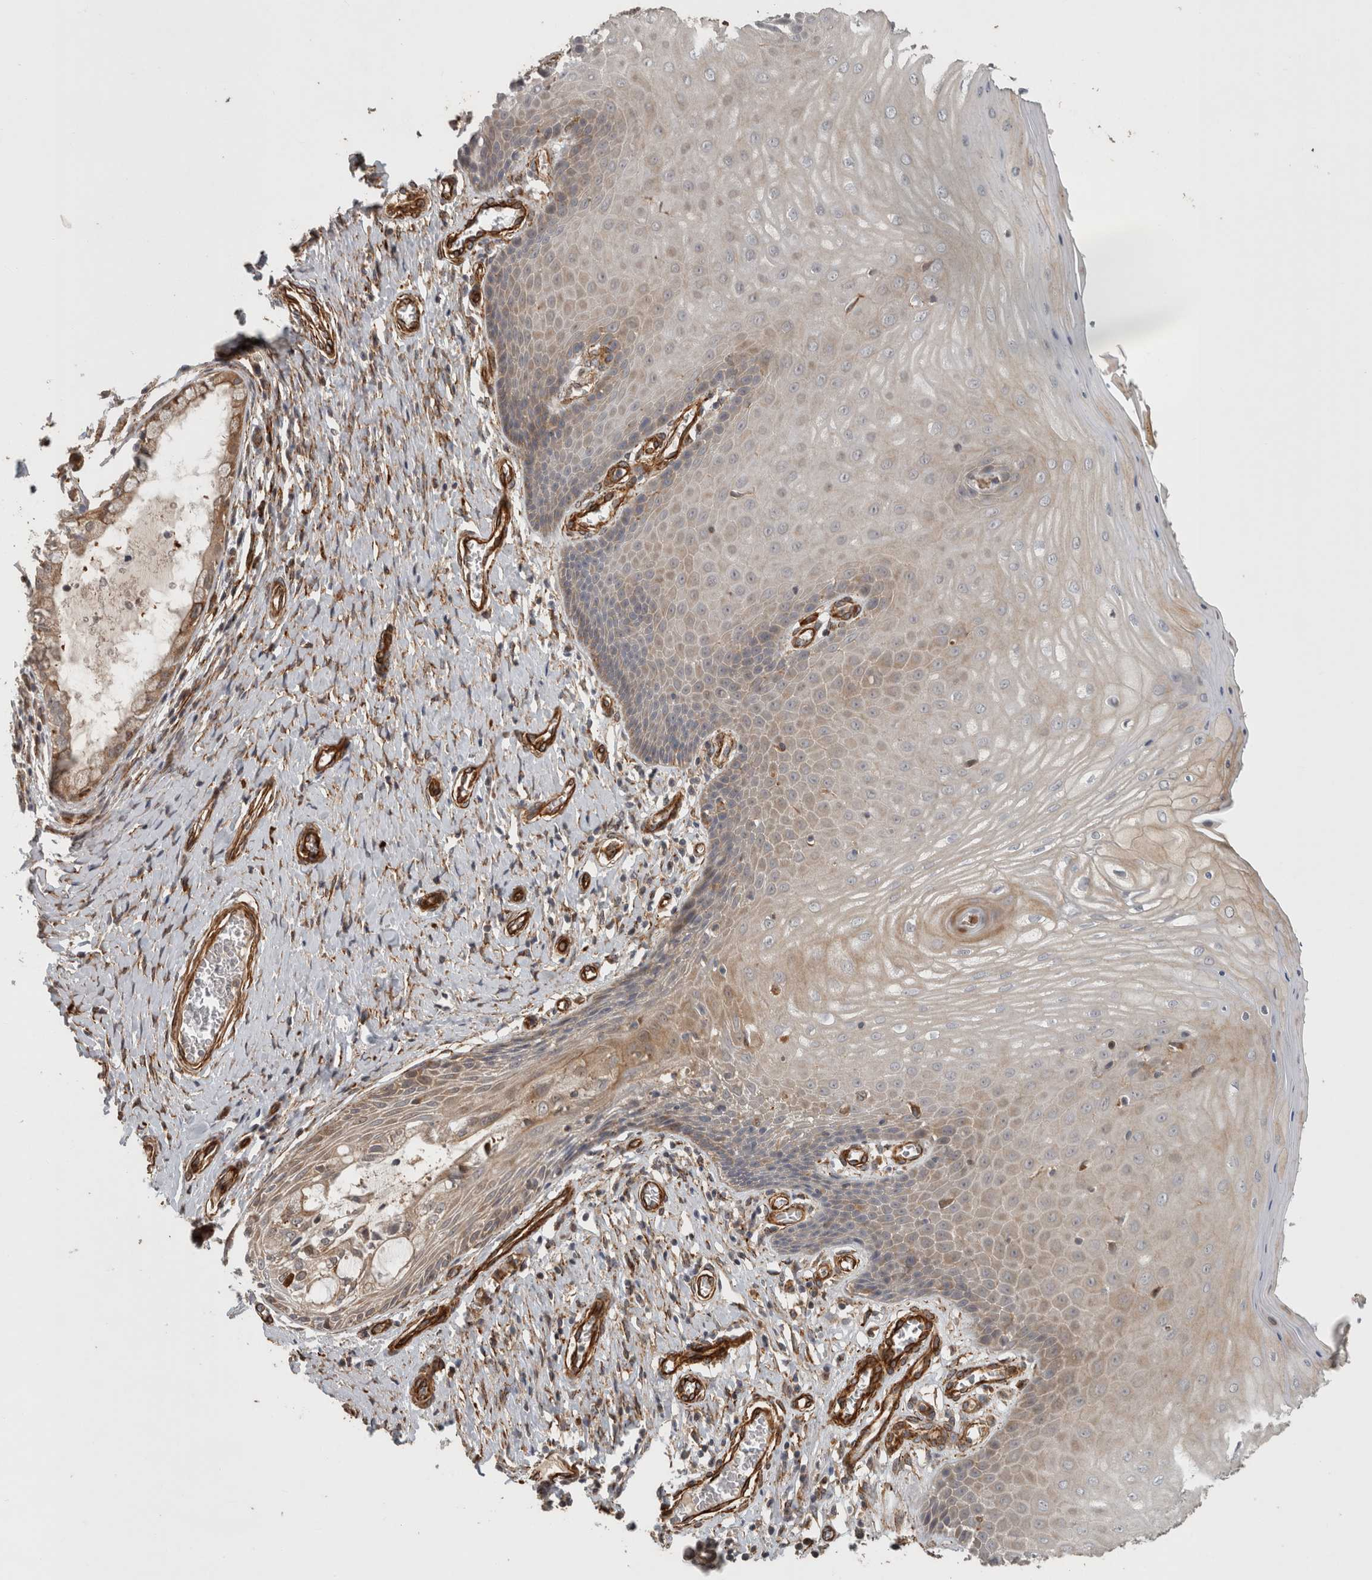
{"staining": {"intensity": "moderate", "quantity": ">75%", "location": "cytoplasmic/membranous,nuclear"}, "tissue": "cervix", "cell_type": "Glandular cells", "image_type": "normal", "snomed": [{"axis": "morphology", "description": "Normal tissue, NOS"}, {"axis": "topography", "description": "Cervix"}], "caption": "A micrograph of human cervix stained for a protein exhibits moderate cytoplasmic/membranous,nuclear brown staining in glandular cells. (IHC, brightfield microscopy, high magnification).", "gene": "SIPA1L2", "patient": {"sex": "female", "age": 55}}